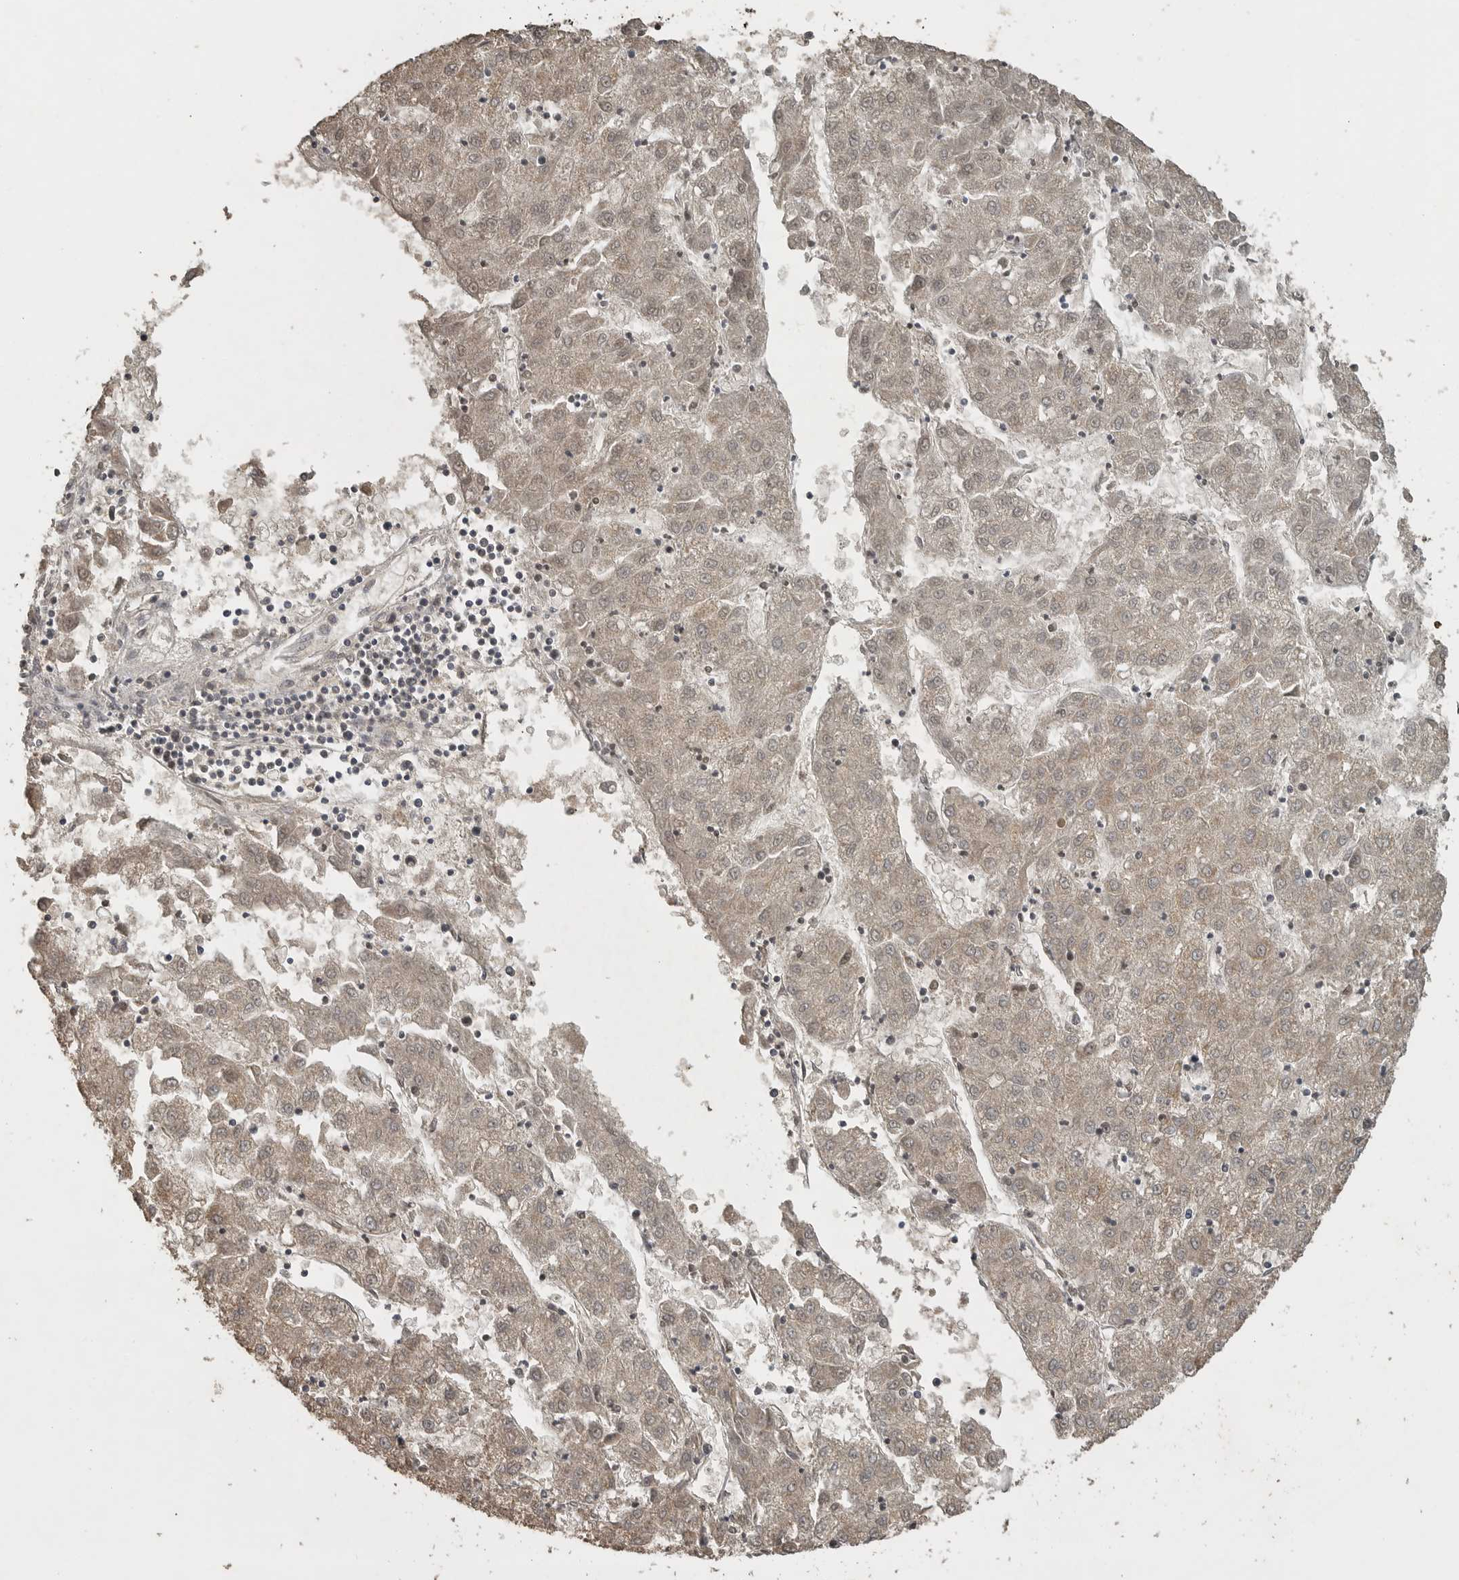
{"staining": {"intensity": "weak", "quantity": "<25%", "location": "cytoplasmic/membranous"}, "tissue": "liver cancer", "cell_type": "Tumor cells", "image_type": "cancer", "snomed": [{"axis": "morphology", "description": "Carcinoma, Hepatocellular, NOS"}, {"axis": "topography", "description": "Liver"}], "caption": "Tumor cells show no significant protein staining in liver cancer (hepatocellular carcinoma). (DAB IHC with hematoxylin counter stain).", "gene": "LLGL1", "patient": {"sex": "male", "age": 72}}